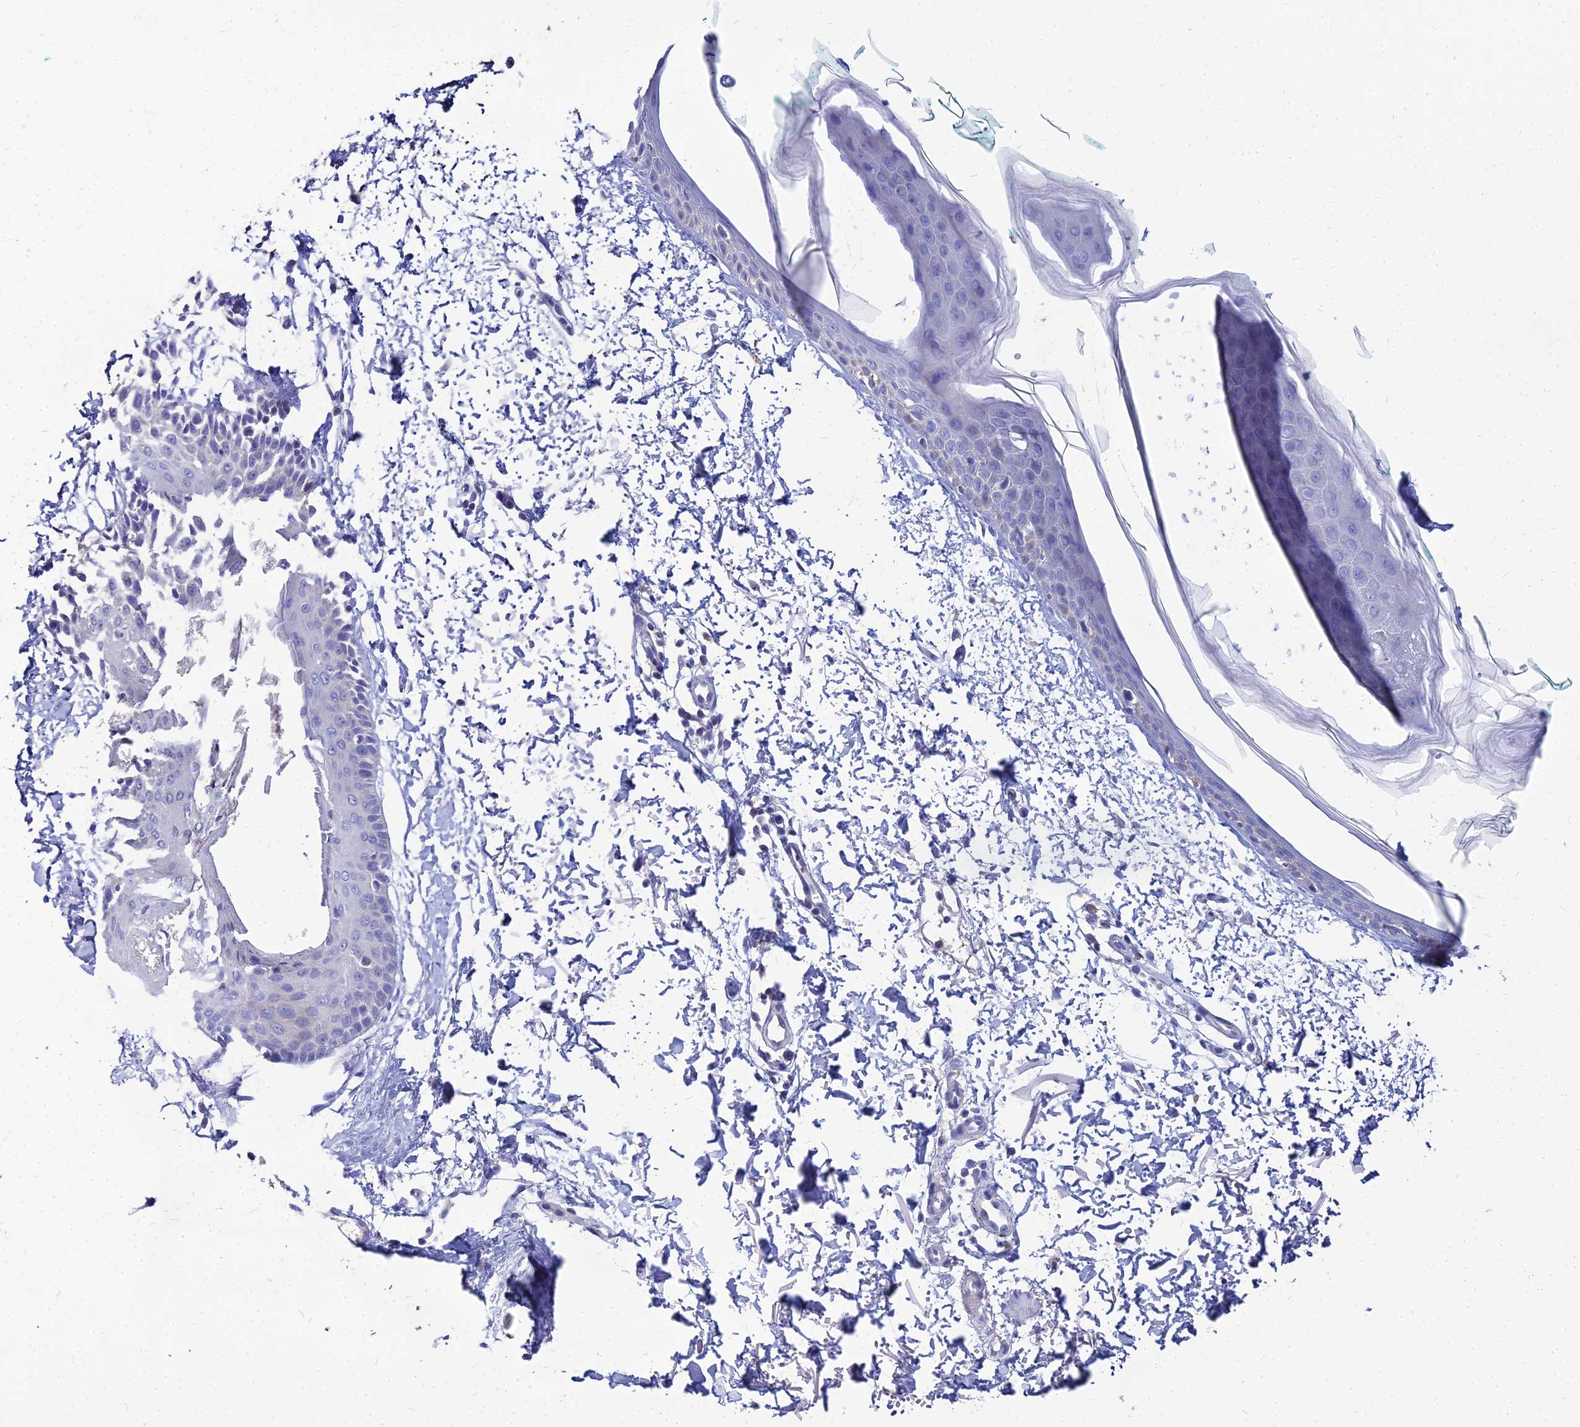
{"staining": {"intensity": "negative", "quantity": "none", "location": "none"}, "tissue": "skin", "cell_type": "Fibroblasts", "image_type": "normal", "snomed": [{"axis": "morphology", "description": "Normal tissue, NOS"}, {"axis": "topography", "description": "Skin"}], "caption": "This photomicrograph is of unremarkable skin stained with immunohistochemistry to label a protein in brown with the nuclei are counter-stained blue. There is no staining in fibroblasts. (DAB IHC visualized using brightfield microscopy, high magnification).", "gene": "NPY", "patient": {"sex": "male", "age": 66}}